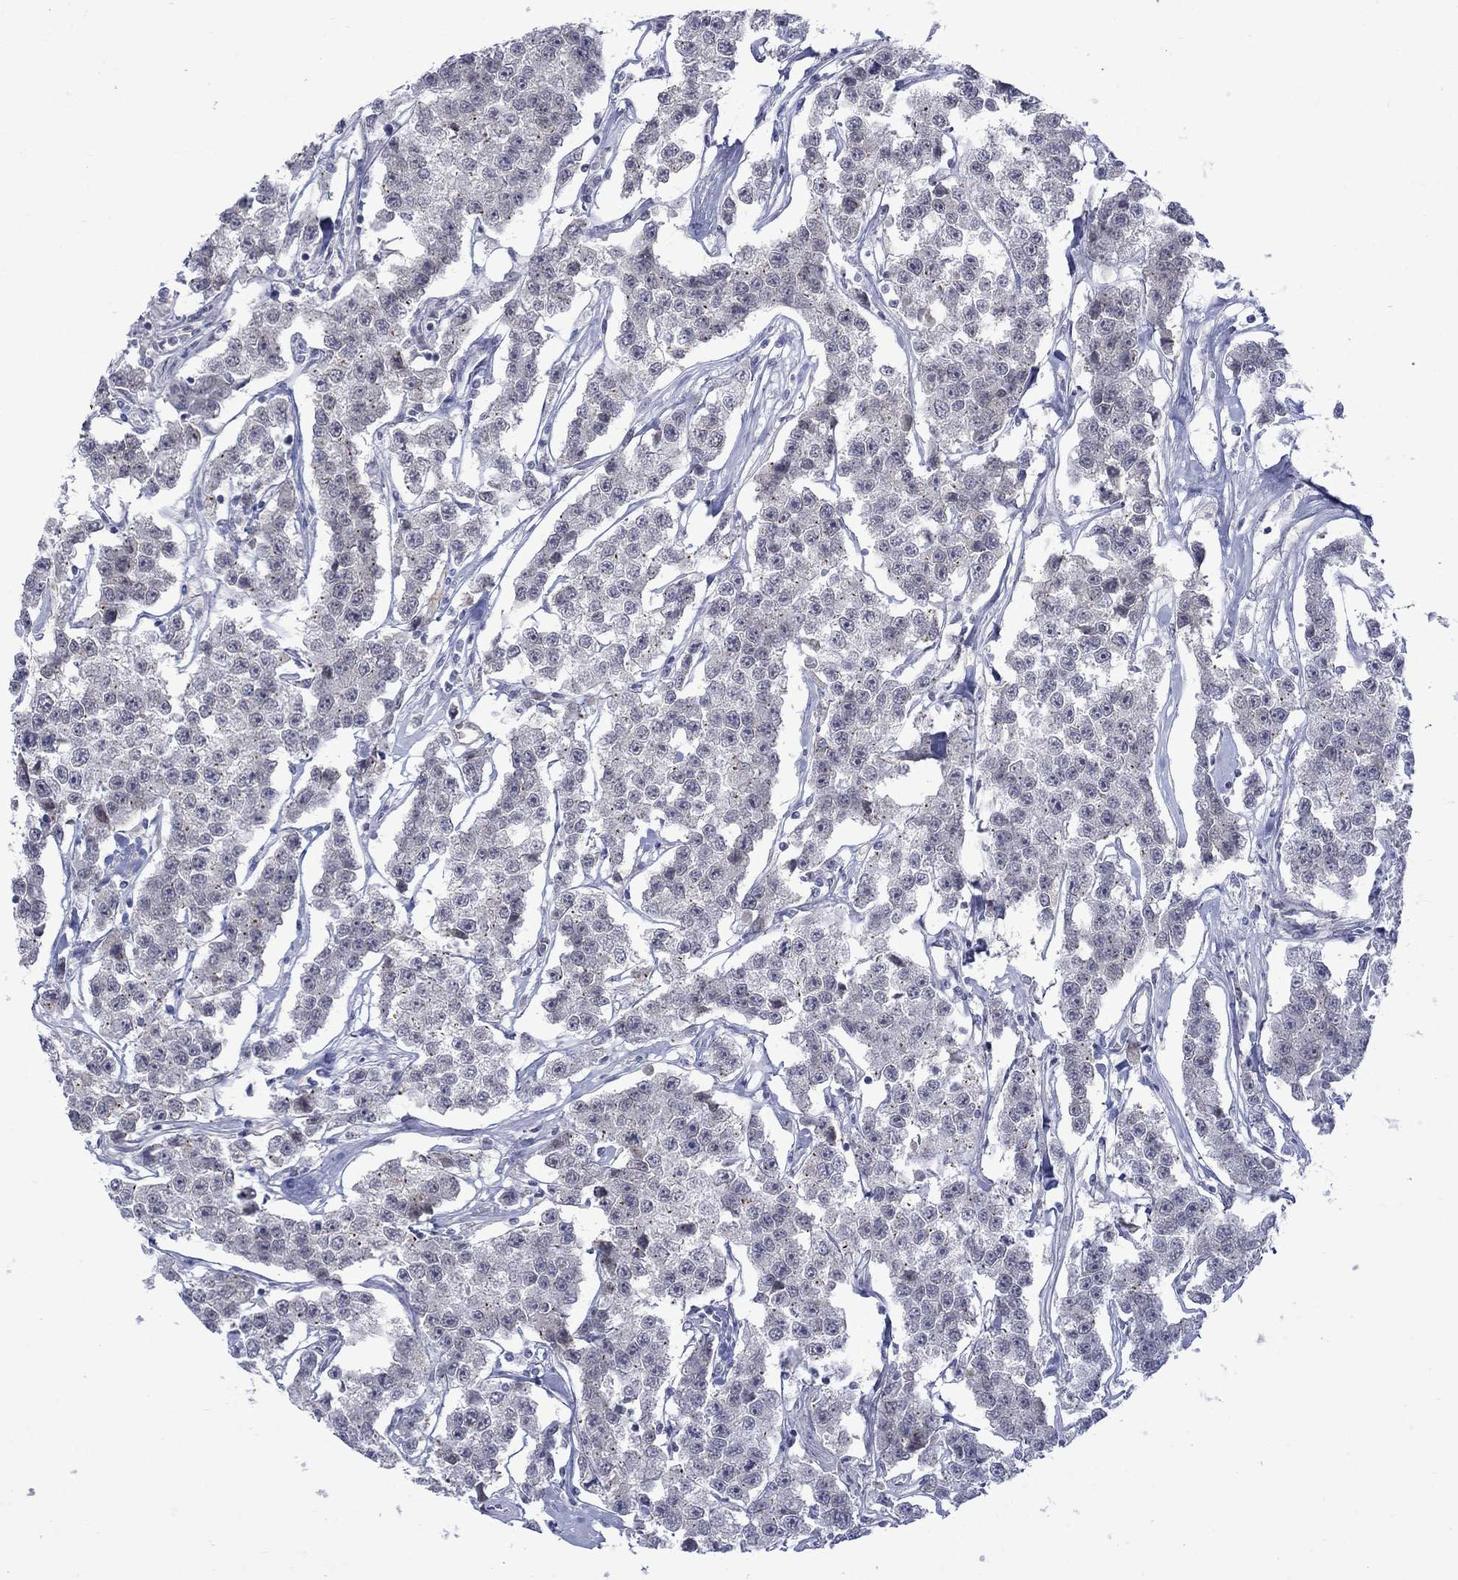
{"staining": {"intensity": "negative", "quantity": "none", "location": "none"}, "tissue": "testis cancer", "cell_type": "Tumor cells", "image_type": "cancer", "snomed": [{"axis": "morphology", "description": "Seminoma, NOS"}, {"axis": "topography", "description": "Testis"}], "caption": "DAB immunohistochemical staining of human testis cancer exhibits no significant expression in tumor cells.", "gene": "NSMF", "patient": {"sex": "male", "age": 59}}